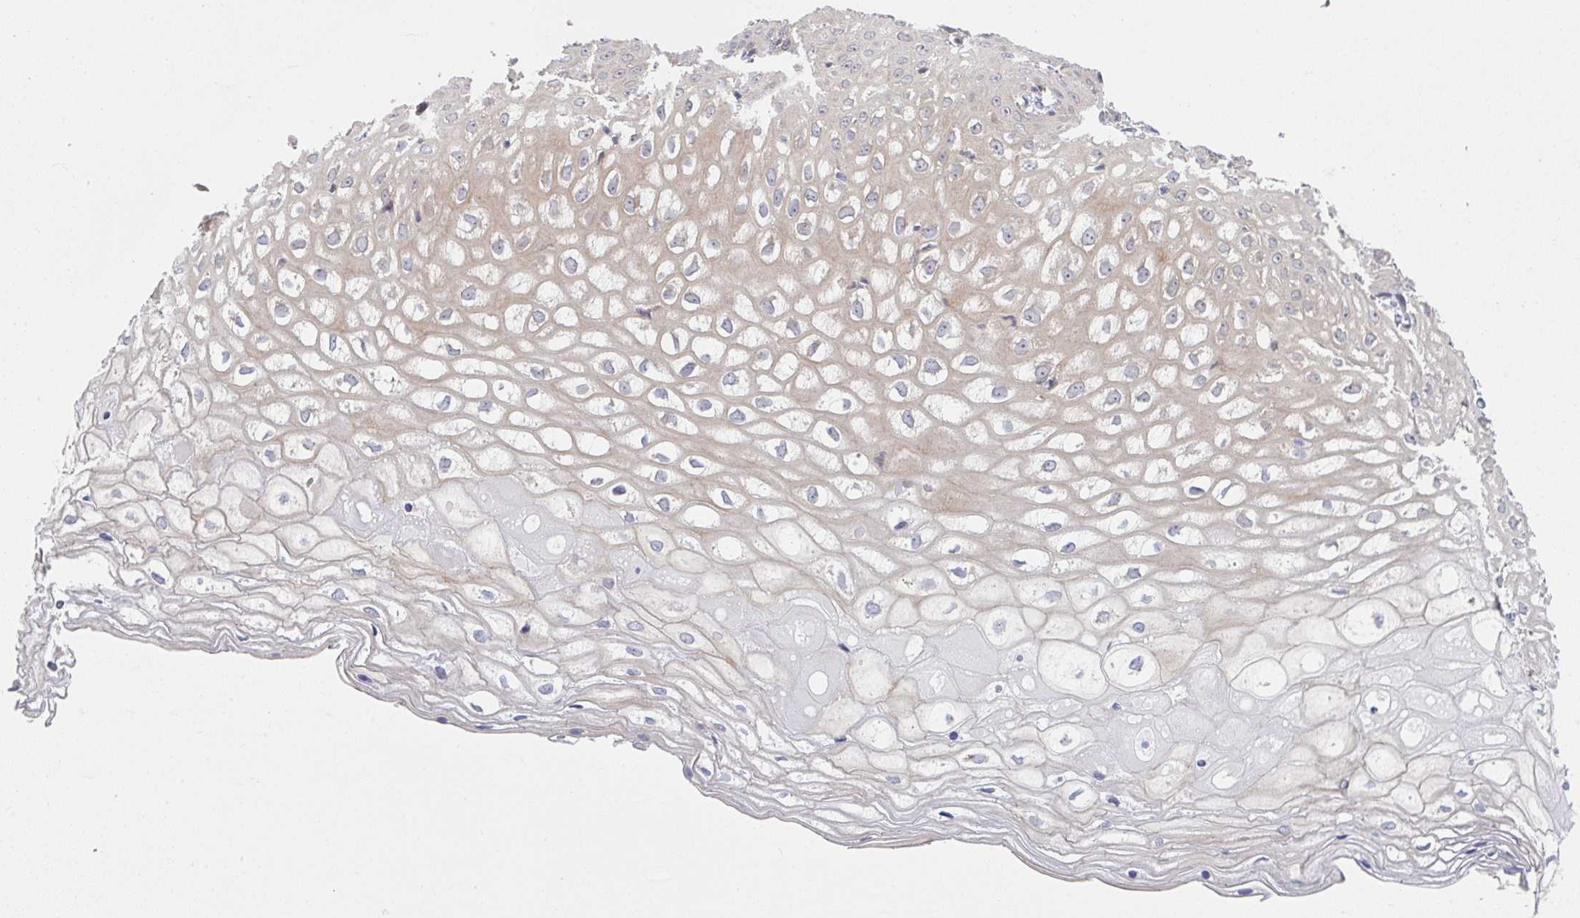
{"staining": {"intensity": "negative", "quantity": "none", "location": "none"}, "tissue": "cervix", "cell_type": "Glandular cells", "image_type": "normal", "snomed": [{"axis": "morphology", "description": "Normal tissue, NOS"}, {"axis": "topography", "description": "Cervix"}], "caption": "This histopathology image is of unremarkable cervix stained with immunohistochemistry (IHC) to label a protein in brown with the nuclei are counter-stained blue. There is no positivity in glandular cells.", "gene": "RIOK1", "patient": {"sex": "female", "age": 36}}